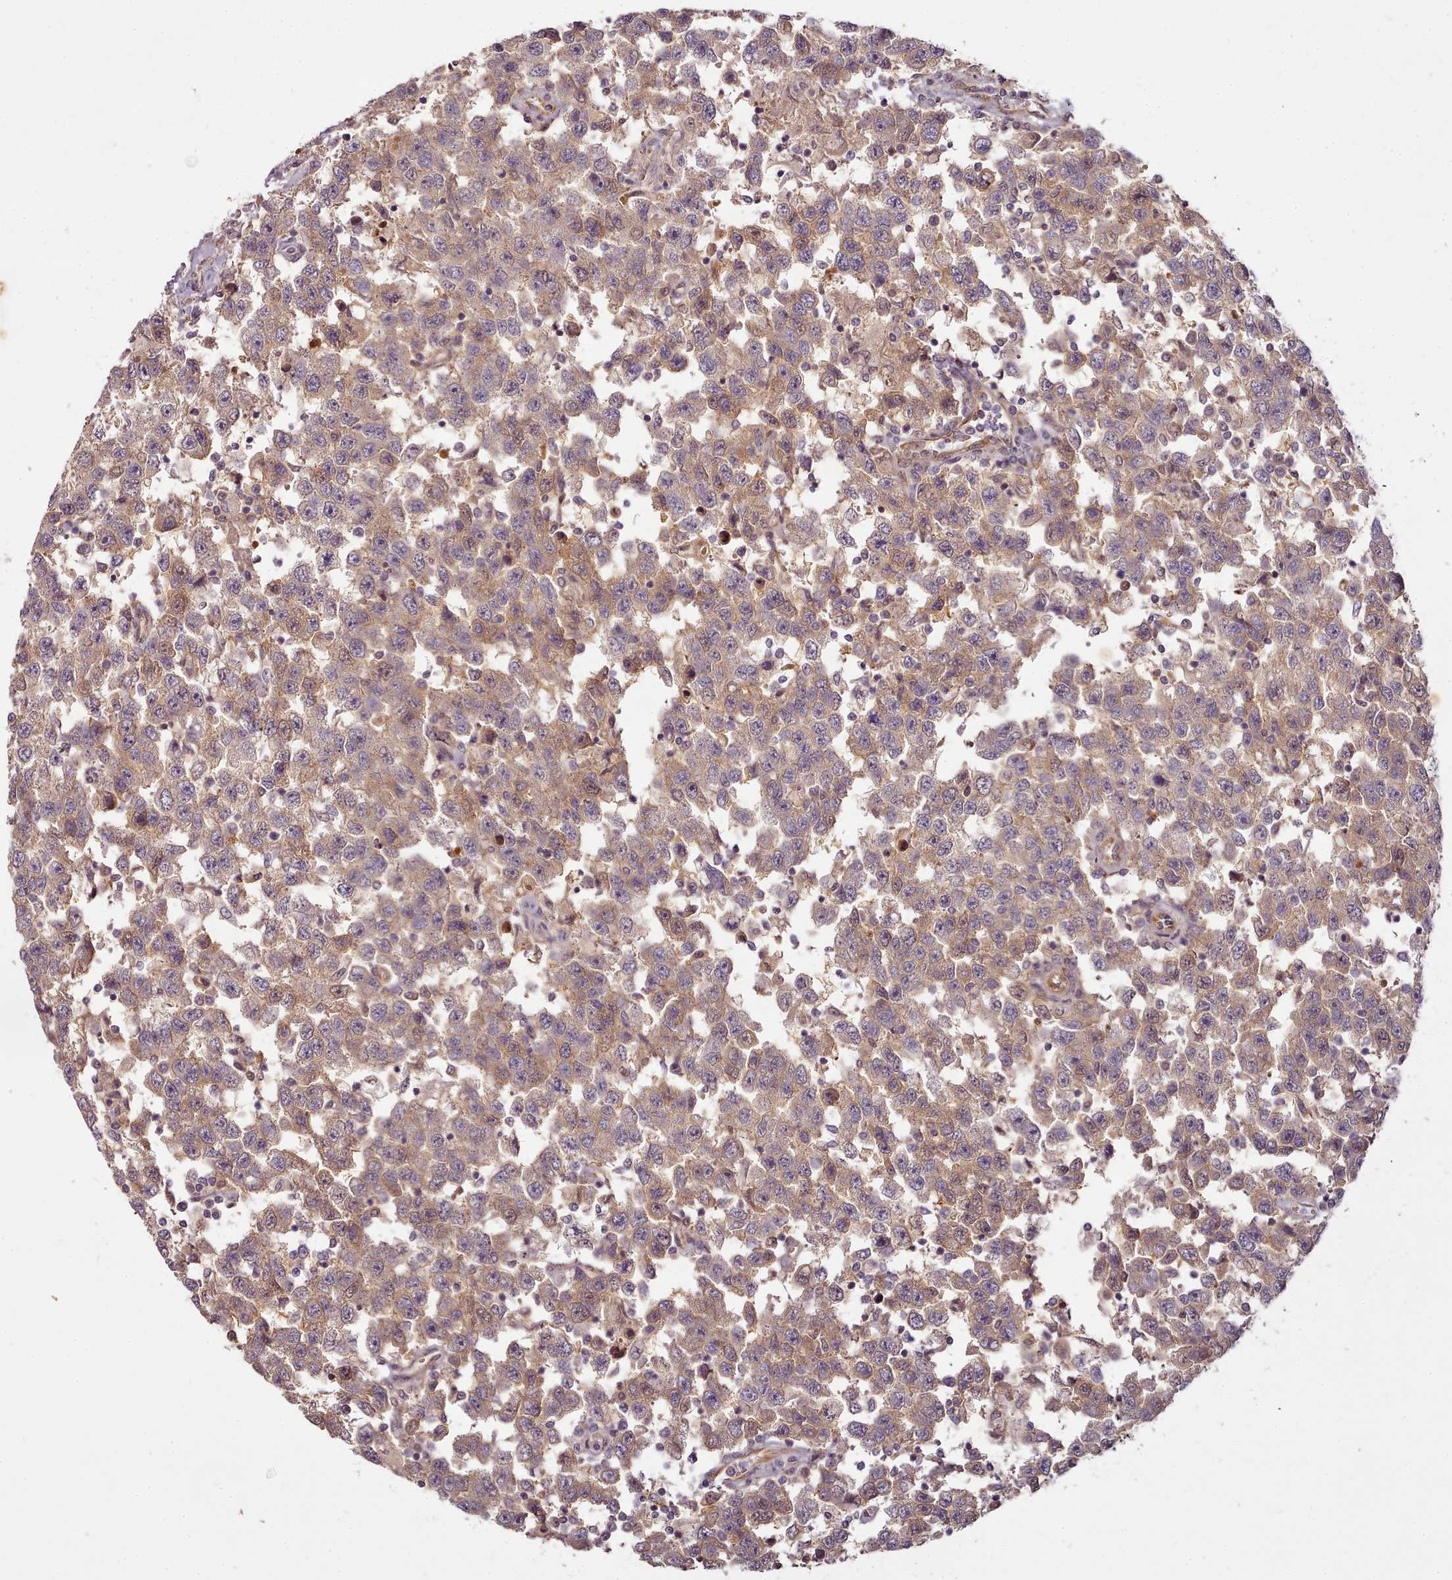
{"staining": {"intensity": "moderate", "quantity": ">75%", "location": "cytoplasmic/membranous,nuclear"}, "tissue": "testis cancer", "cell_type": "Tumor cells", "image_type": "cancer", "snomed": [{"axis": "morphology", "description": "Seminoma, NOS"}, {"axis": "topography", "description": "Testis"}], "caption": "IHC micrograph of testis cancer stained for a protein (brown), which exhibits medium levels of moderate cytoplasmic/membranous and nuclear expression in about >75% of tumor cells.", "gene": "C1QTNF5", "patient": {"sex": "male", "age": 41}}